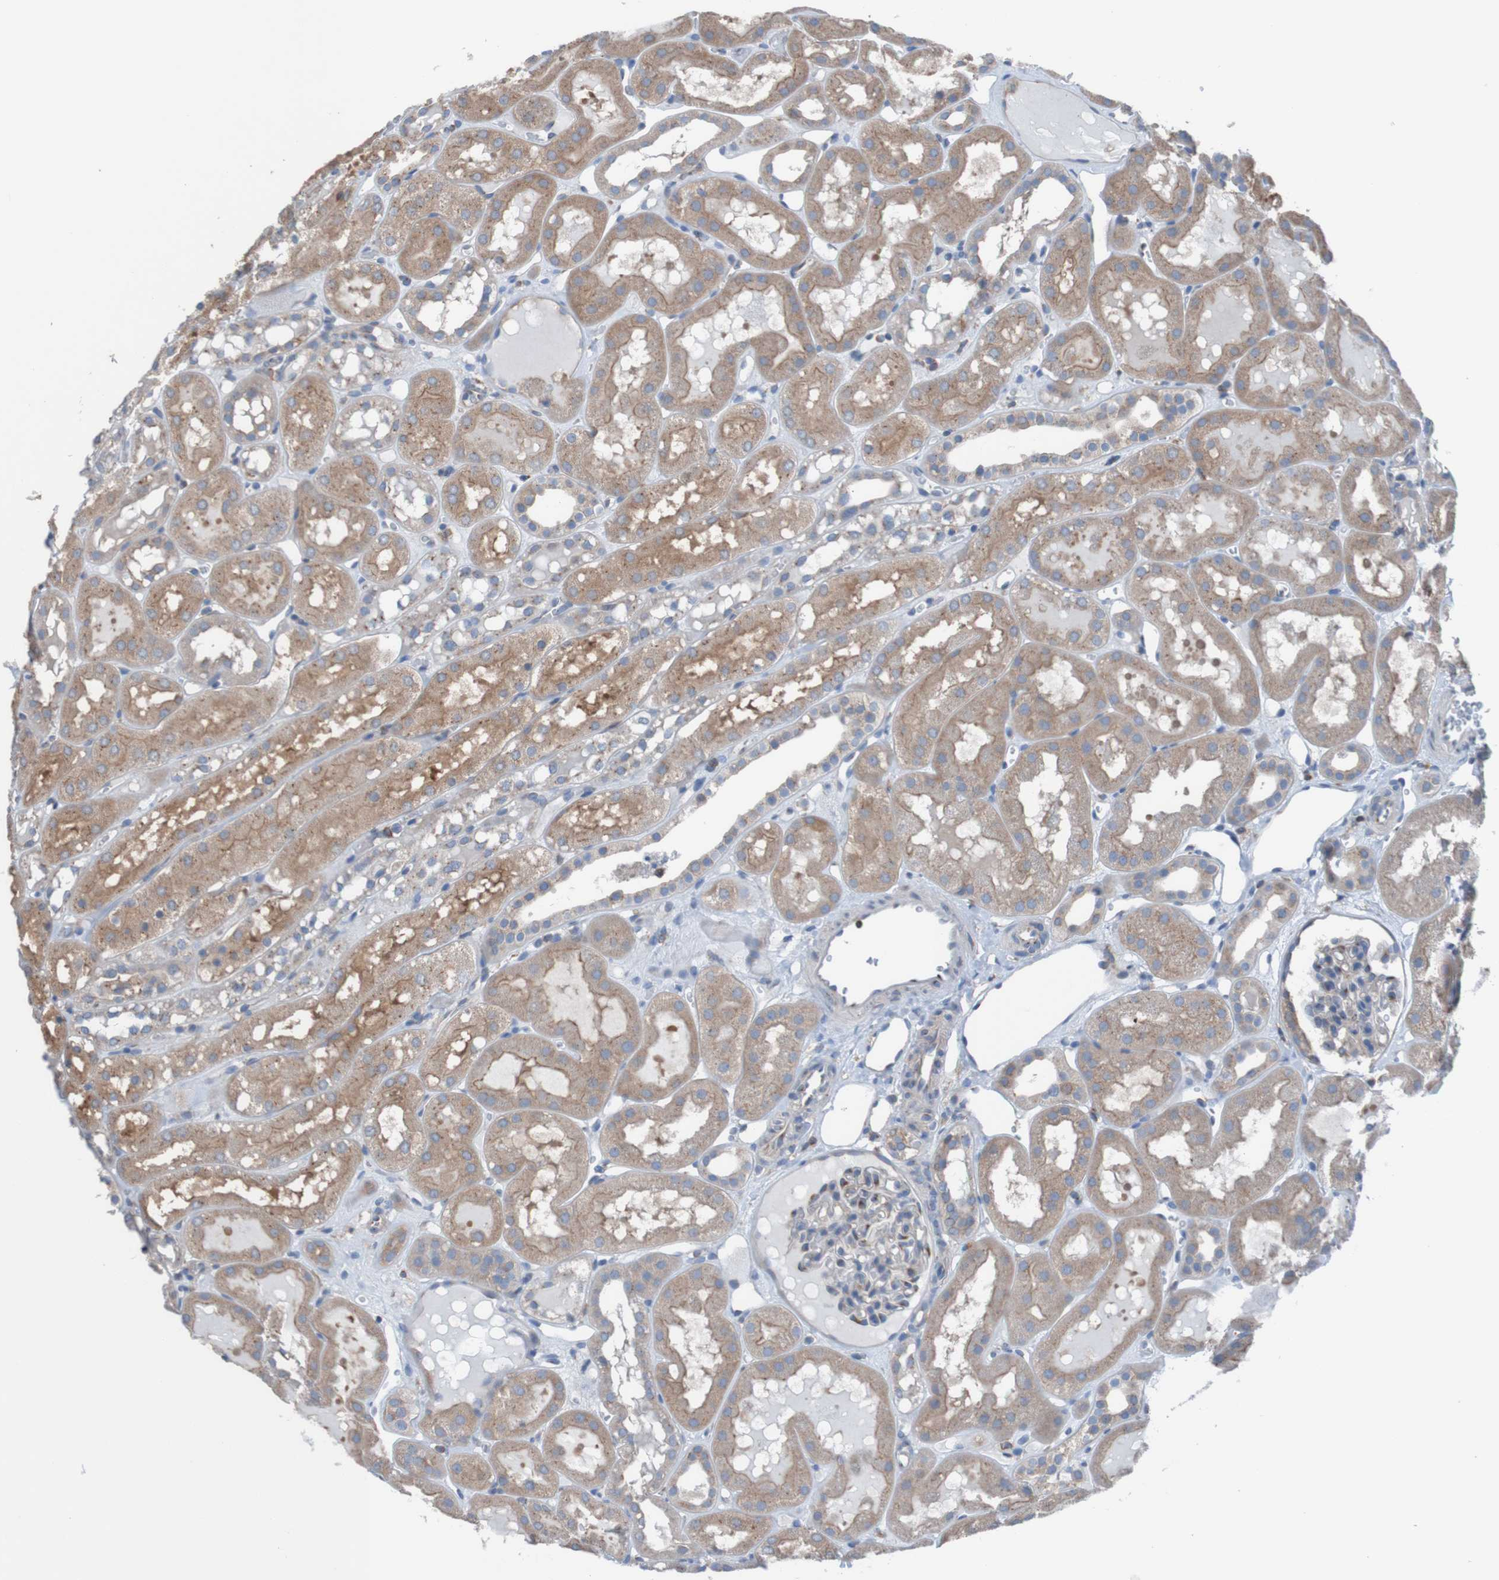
{"staining": {"intensity": "strong", "quantity": "<25%", "location": "cytoplasmic/membranous"}, "tissue": "kidney", "cell_type": "Cells in glomeruli", "image_type": "normal", "snomed": [{"axis": "morphology", "description": "Normal tissue, NOS"}, {"axis": "topography", "description": "Kidney"}, {"axis": "topography", "description": "Urinary bladder"}], "caption": "The immunohistochemical stain labels strong cytoplasmic/membranous expression in cells in glomeruli of unremarkable kidney. (DAB (3,3'-diaminobenzidine) IHC, brown staining for protein, blue staining for nuclei).", "gene": "MINAR1", "patient": {"sex": "male", "age": 16}}